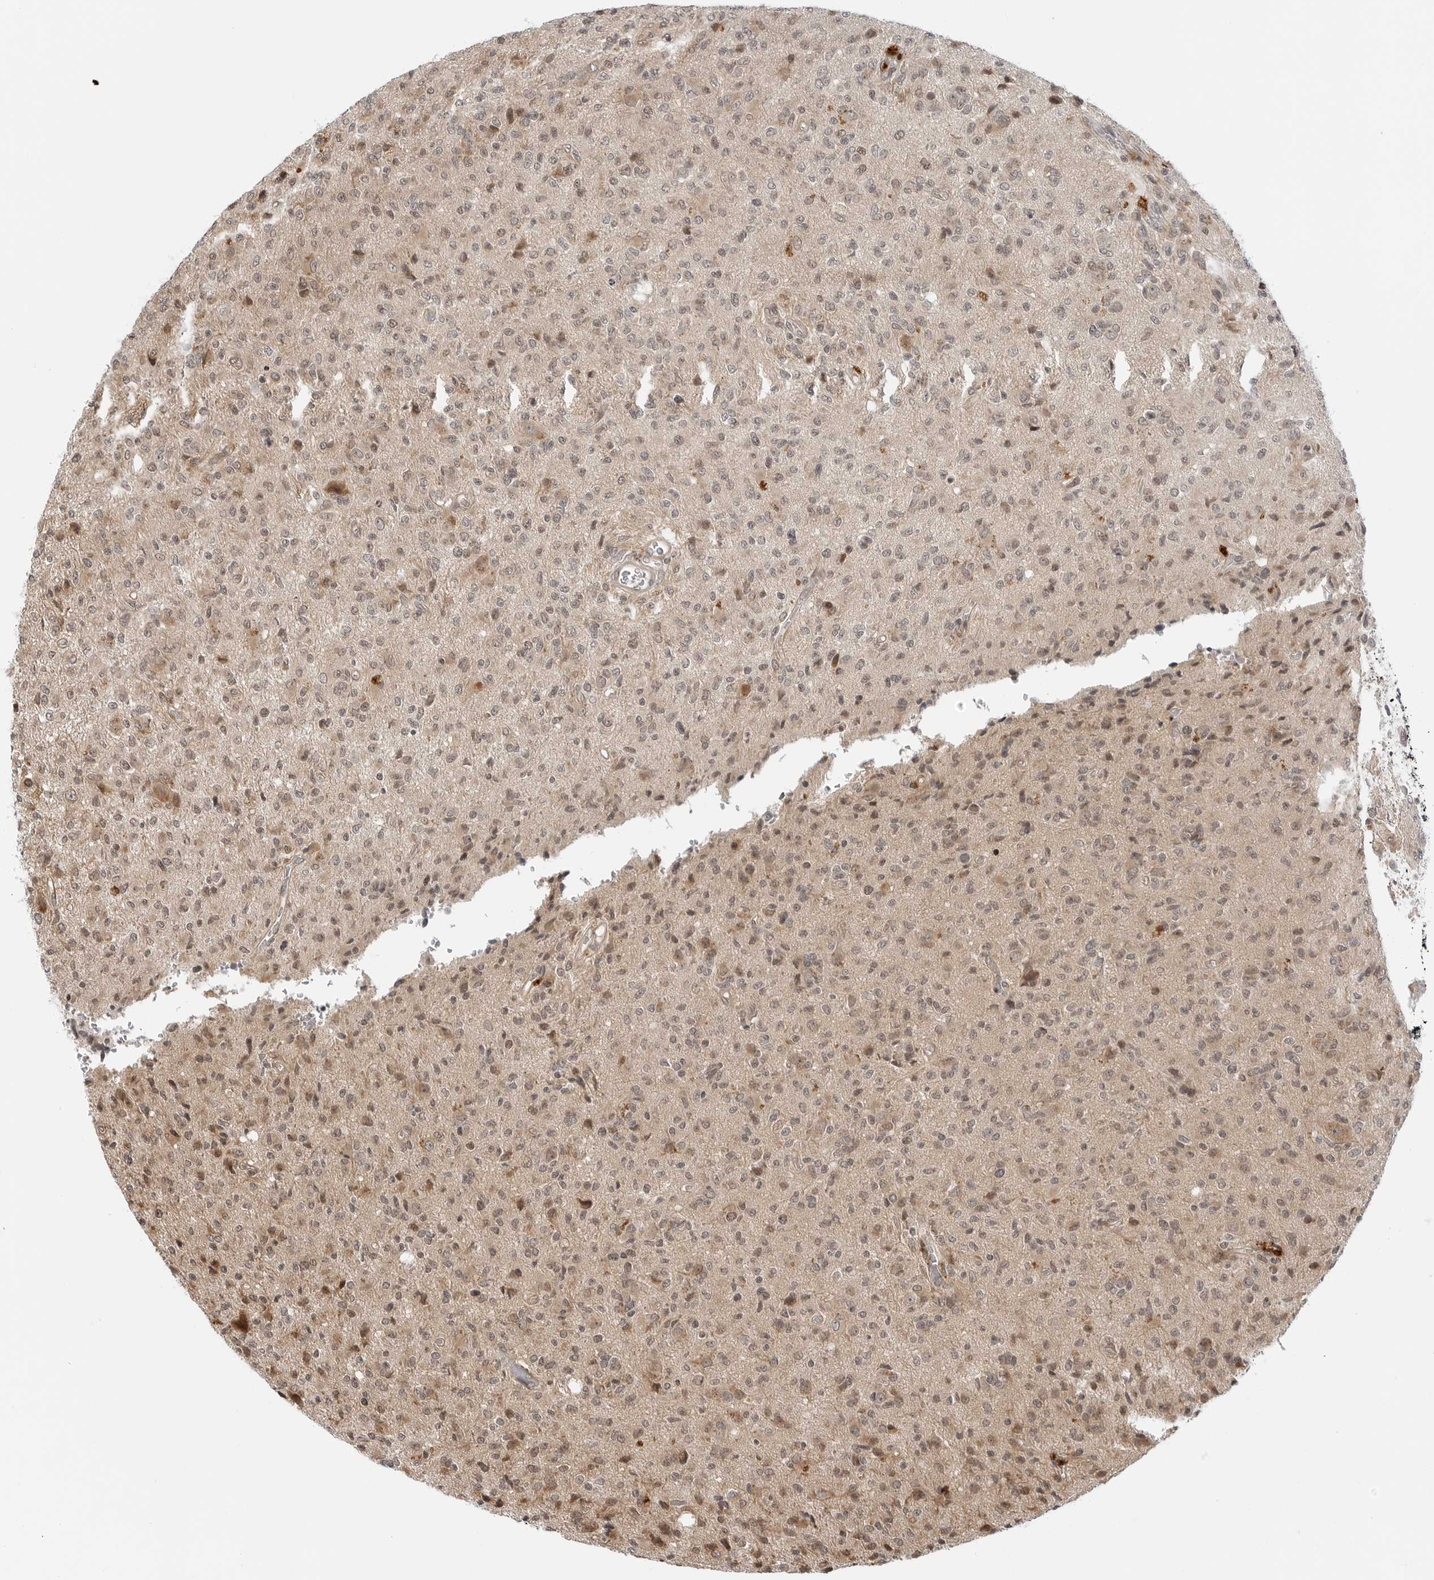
{"staining": {"intensity": "weak", "quantity": "25%-75%", "location": "cytoplasmic/membranous,nuclear"}, "tissue": "glioma", "cell_type": "Tumor cells", "image_type": "cancer", "snomed": [{"axis": "morphology", "description": "Glioma, malignant, High grade"}, {"axis": "topography", "description": "Brain"}], "caption": "High-power microscopy captured an IHC image of glioma, revealing weak cytoplasmic/membranous and nuclear expression in about 25%-75% of tumor cells.", "gene": "TIPRL", "patient": {"sex": "female", "age": 57}}